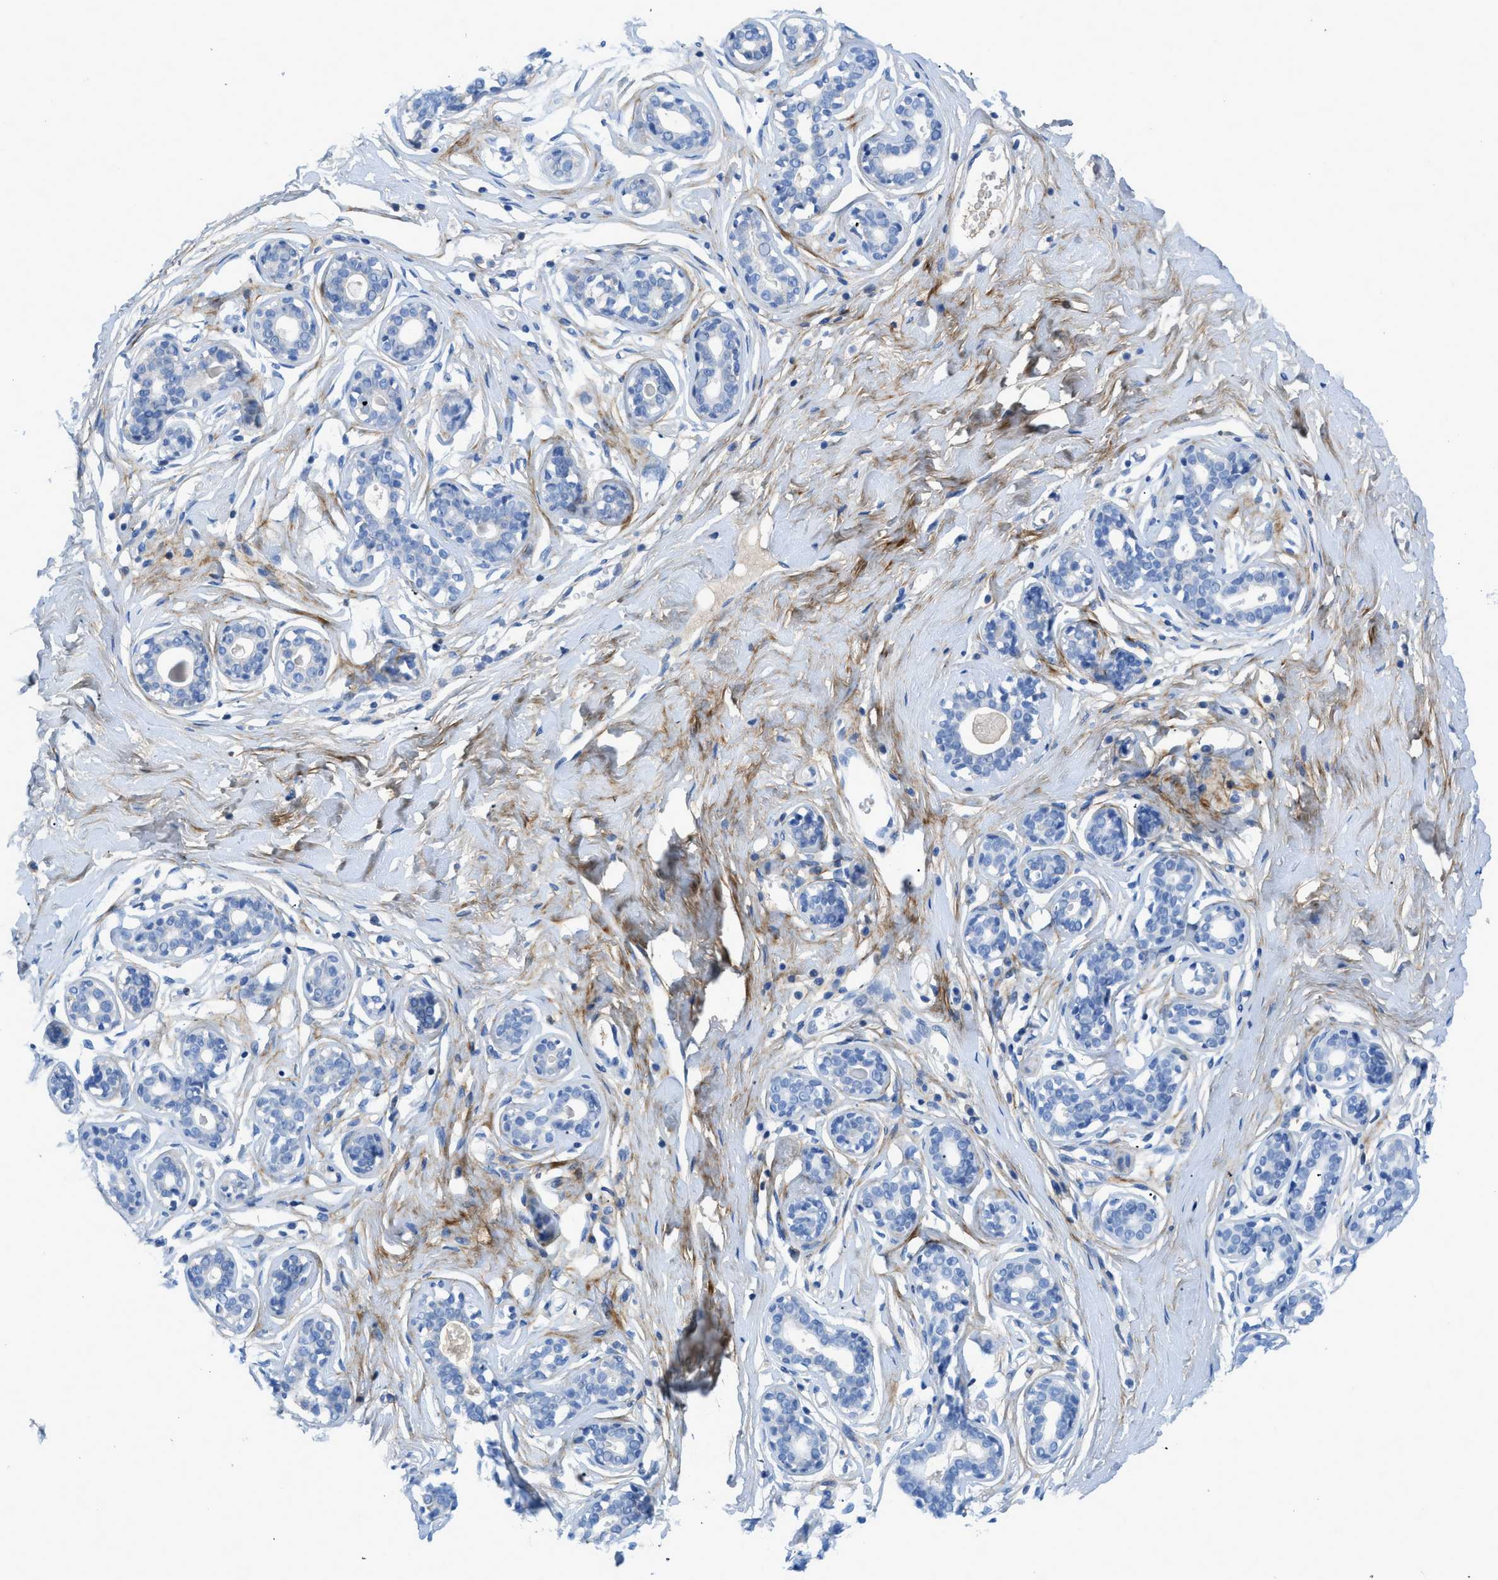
{"staining": {"intensity": "negative", "quantity": "none", "location": "none"}, "tissue": "breast", "cell_type": "Adipocytes", "image_type": "normal", "snomed": [{"axis": "morphology", "description": "Normal tissue, NOS"}, {"axis": "topography", "description": "Breast"}], "caption": "This is a image of IHC staining of benign breast, which shows no expression in adipocytes. Brightfield microscopy of IHC stained with DAB (brown) and hematoxylin (blue), captured at high magnification.", "gene": "COL3A1", "patient": {"sex": "female", "age": 23}}